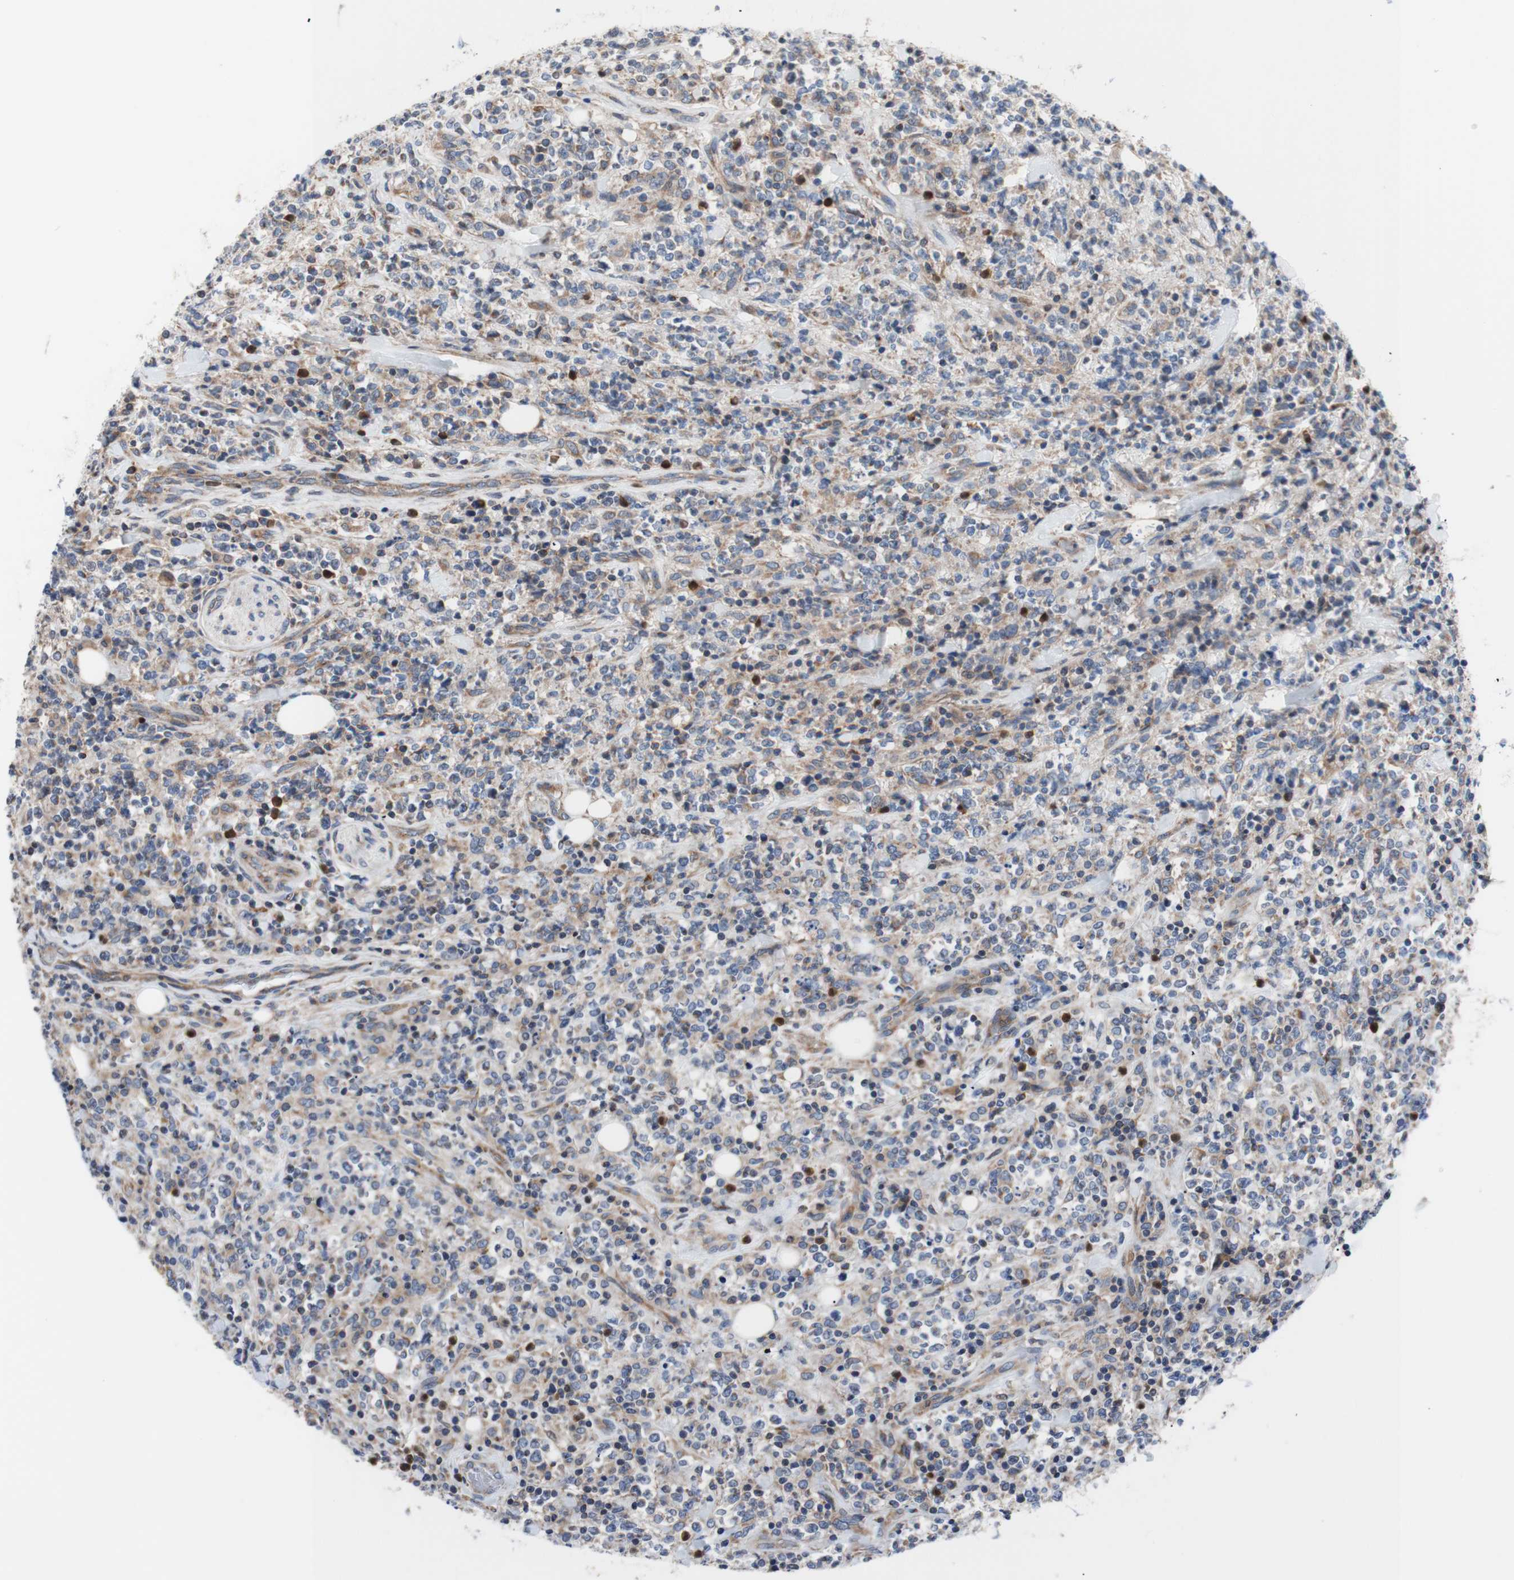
{"staining": {"intensity": "weak", "quantity": "<25%", "location": "cytoplasmic/membranous"}, "tissue": "lymphoma", "cell_type": "Tumor cells", "image_type": "cancer", "snomed": [{"axis": "morphology", "description": "Malignant lymphoma, non-Hodgkin's type, High grade"}, {"axis": "topography", "description": "Soft tissue"}], "caption": "The histopathology image displays no significant positivity in tumor cells of high-grade malignant lymphoma, non-Hodgkin's type.", "gene": "FMR1", "patient": {"sex": "male", "age": 18}}